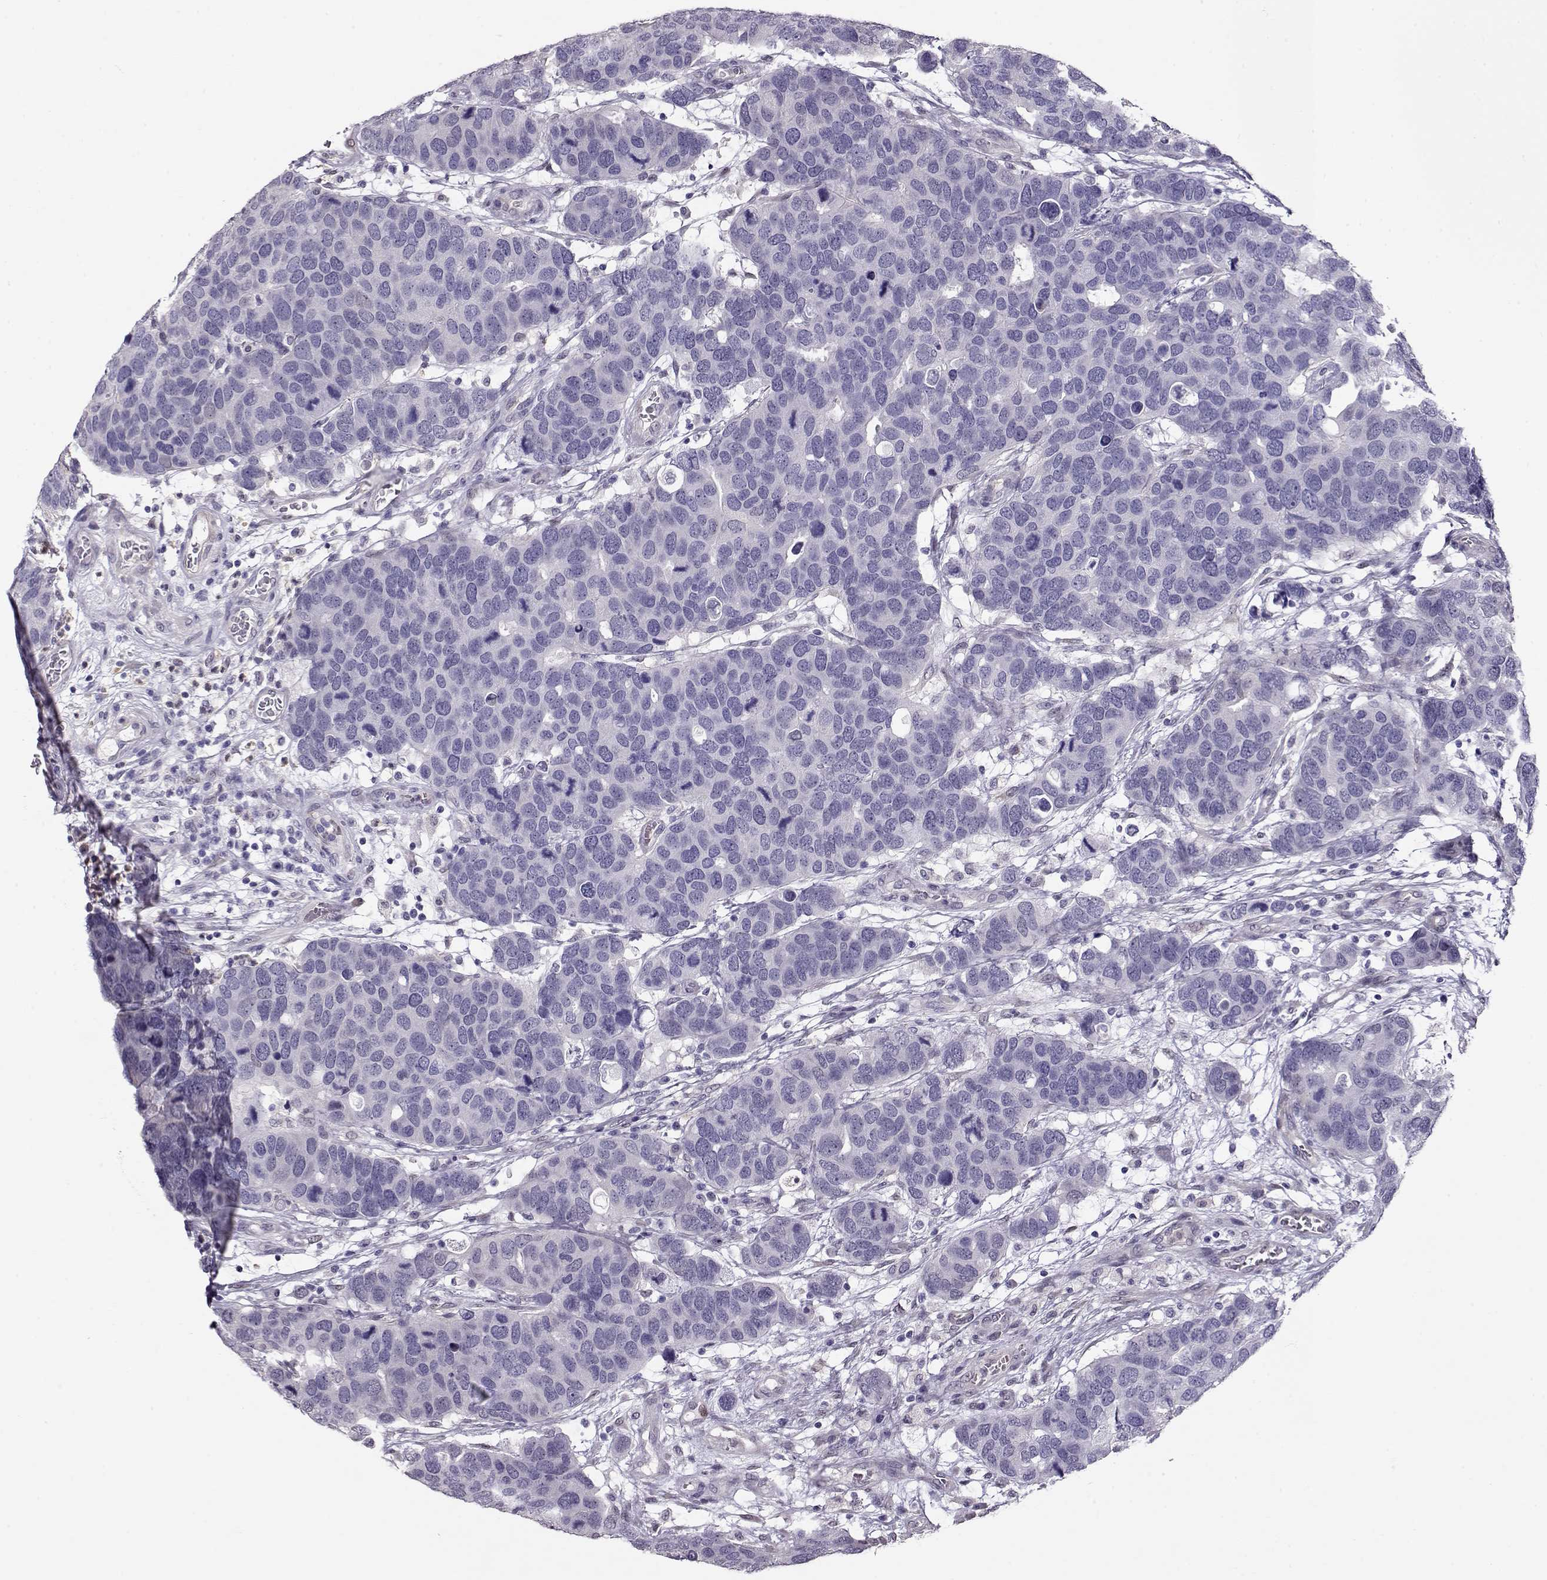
{"staining": {"intensity": "negative", "quantity": "none", "location": "none"}, "tissue": "breast cancer", "cell_type": "Tumor cells", "image_type": "cancer", "snomed": [{"axis": "morphology", "description": "Duct carcinoma"}, {"axis": "topography", "description": "Breast"}], "caption": "Breast infiltrating ductal carcinoma was stained to show a protein in brown. There is no significant positivity in tumor cells.", "gene": "CCR8", "patient": {"sex": "female", "age": 83}}